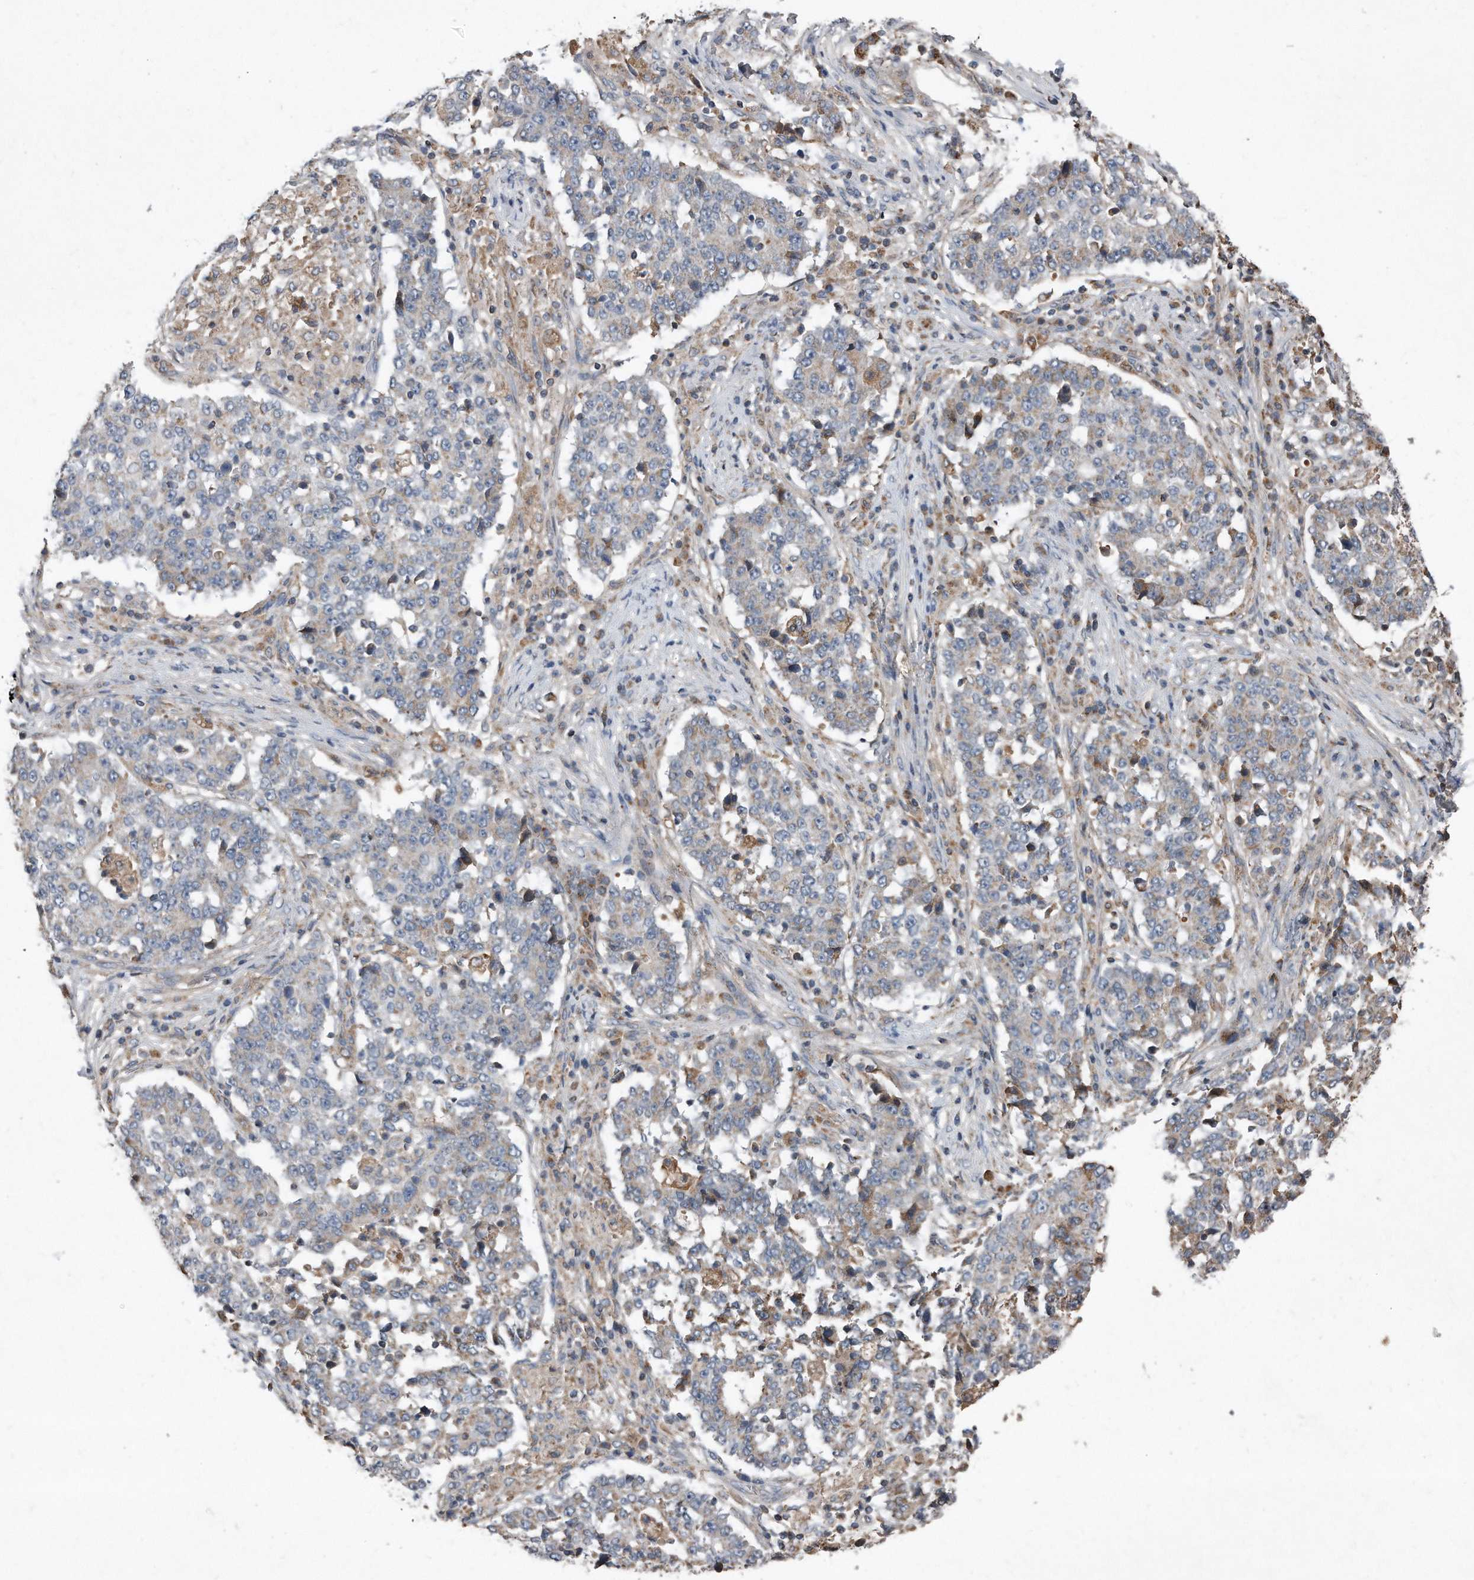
{"staining": {"intensity": "negative", "quantity": "none", "location": "none"}, "tissue": "stomach cancer", "cell_type": "Tumor cells", "image_type": "cancer", "snomed": [{"axis": "morphology", "description": "Adenocarcinoma, NOS"}, {"axis": "topography", "description": "Stomach"}], "caption": "Immunohistochemical staining of human stomach cancer (adenocarcinoma) displays no significant positivity in tumor cells.", "gene": "SDHA", "patient": {"sex": "male", "age": 59}}